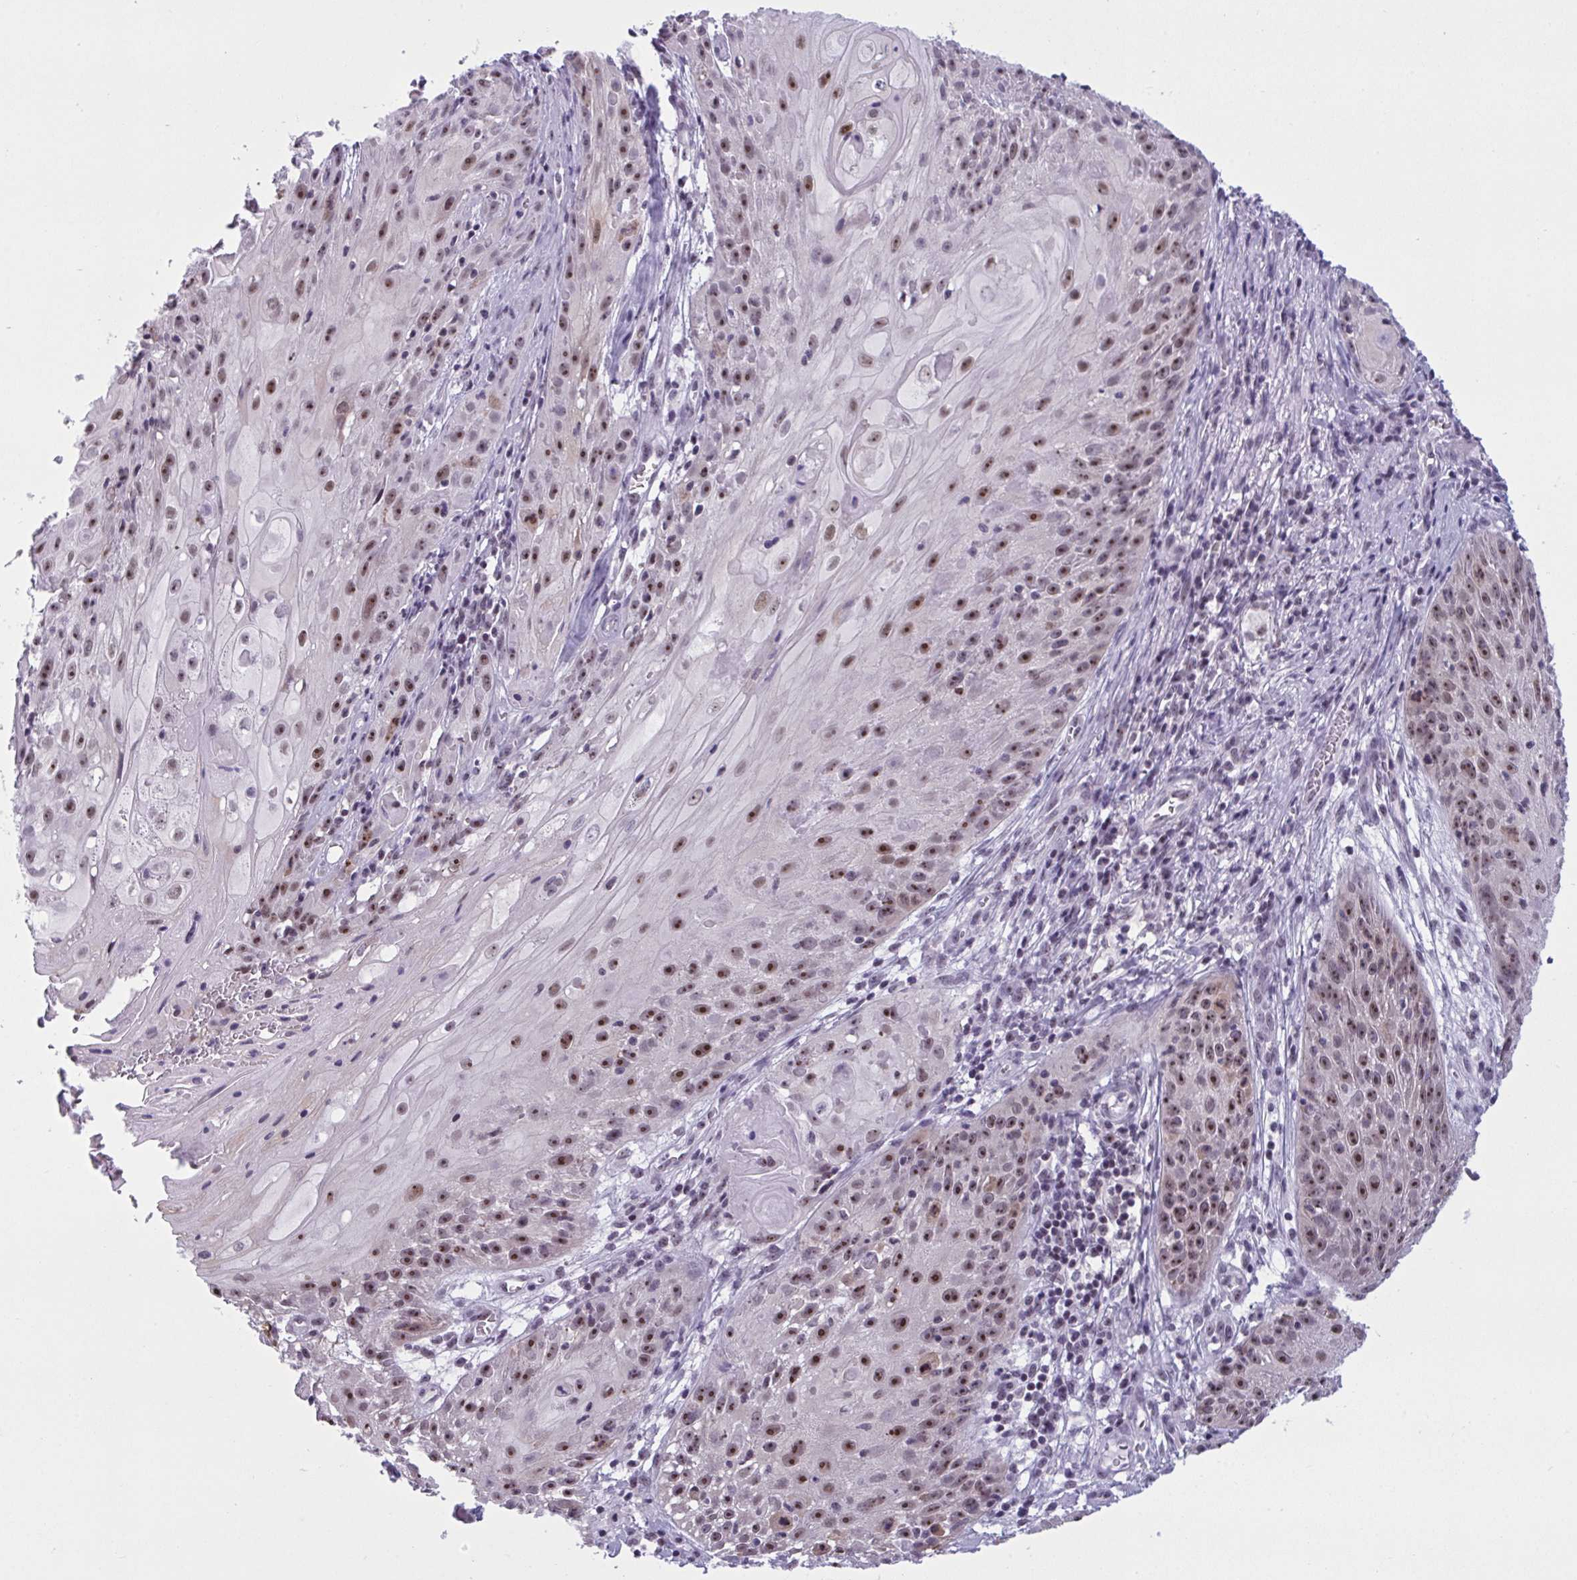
{"staining": {"intensity": "moderate", "quantity": ">75%", "location": "nuclear"}, "tissue": "skin cancer", "cell_type": "Tumor cells", "image_type": "cancer", "snomed": [{"axis": "morphology", "description": "Squamous cell carcinoma, NOS"}, {"axis": "topography", "description": "Skin"}, {"axis": "topography", "description": "Vulva"}], "caption": "High-power microscopy captured an immunohistochemistry (IHC) photomicrograph of skin cancer (squamous cell carcinoma), revealing moderate nuclear expression in approximately >75% of tumor cells.", "gene": "TGM6", "patient": {"sex": "female", "age": 76}}